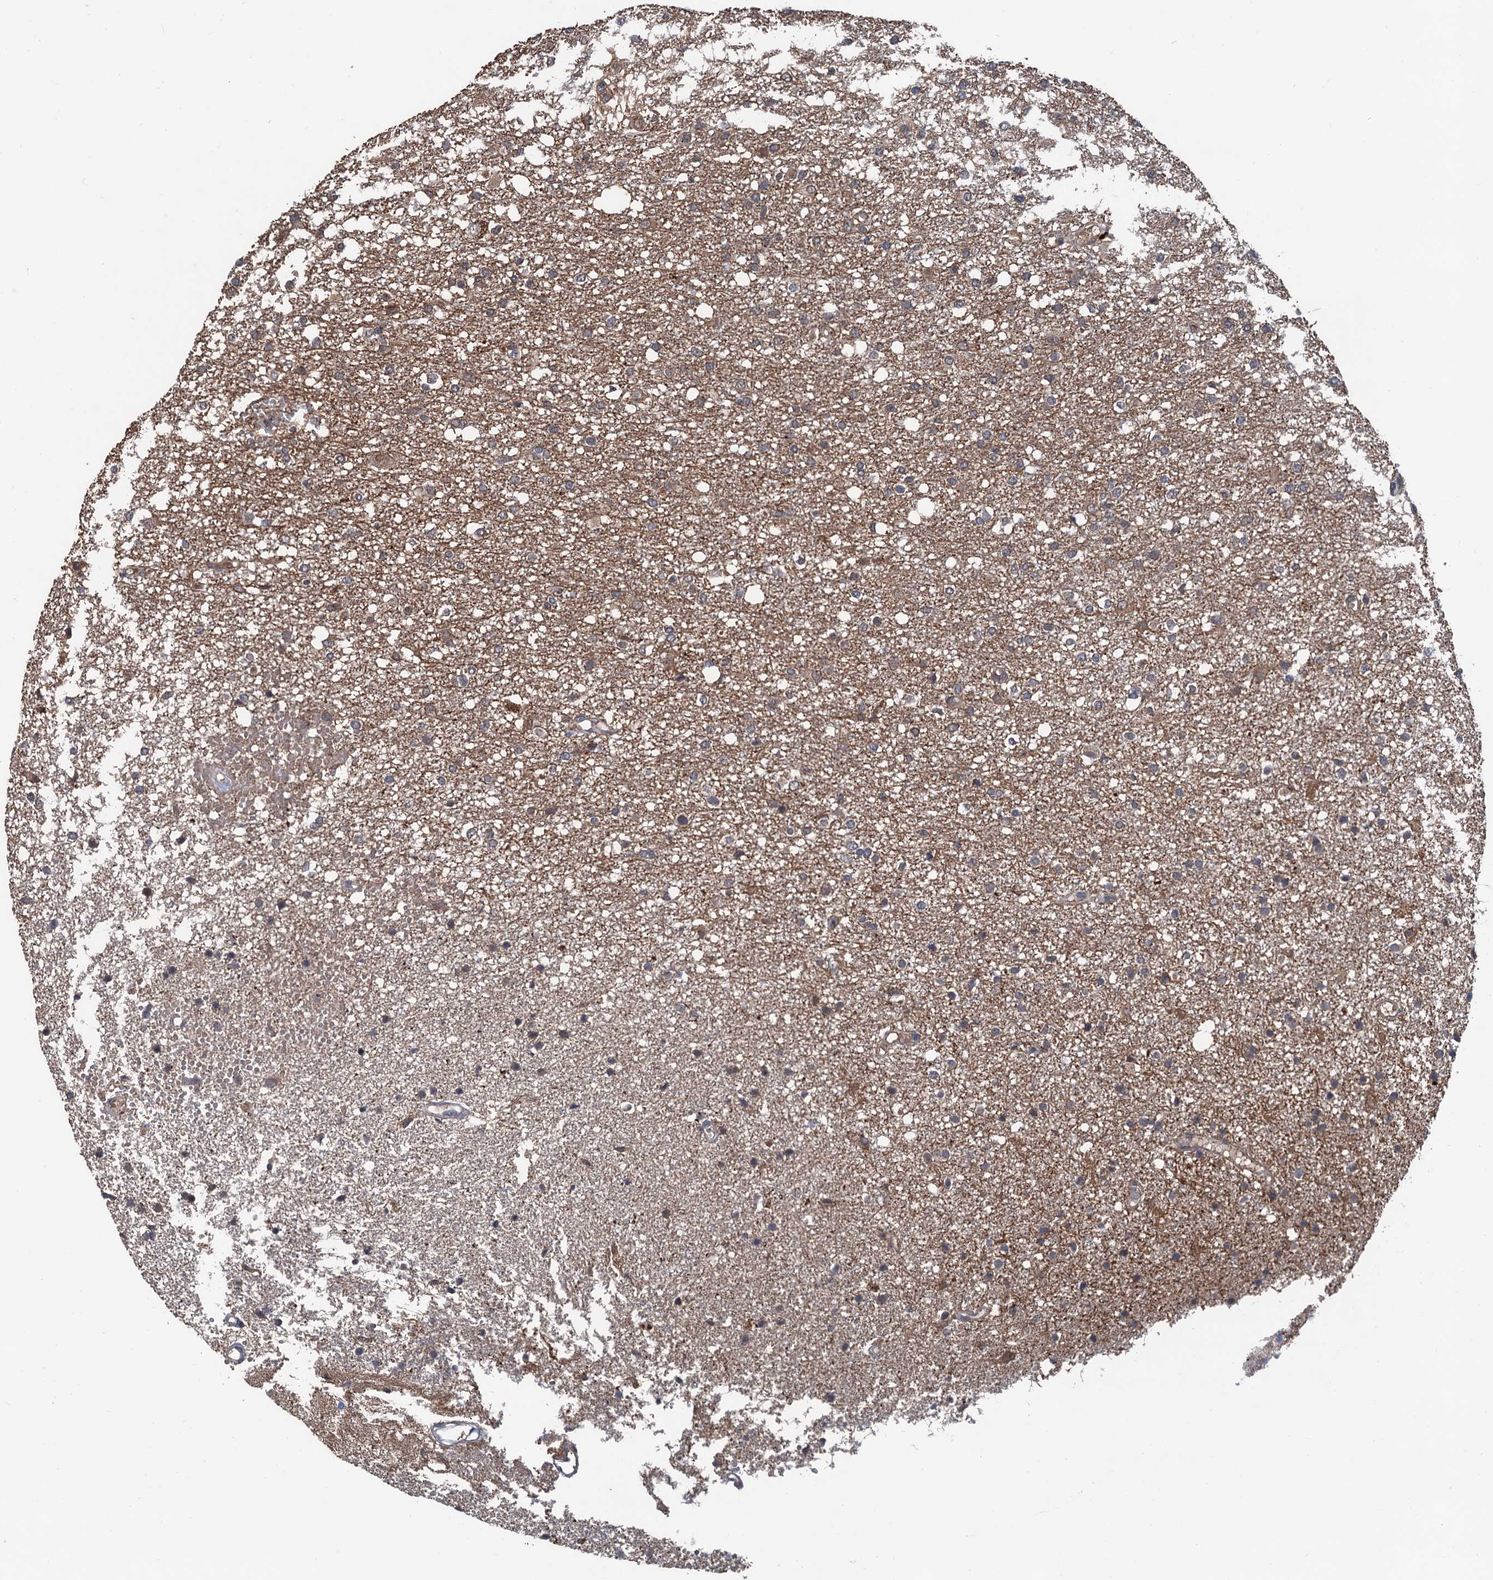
{"staining": {"intensity": "weak", "quantity": "<25%", "location": "cytoplasmic/membranous"}, "tissue": "glioma", "cell_type": "Tumor cells", "image_type": "cancer", "snomed": [{"axis": "morphology", "description": "Glioma, malignant, High grade"}, {"axis": "topography", "description": "Brain"}], "caption": "IHC of human glioma shows no expression in tumor cells.", "gene": "ZNF438", "patient": {"sex": "female", "age": 59}}